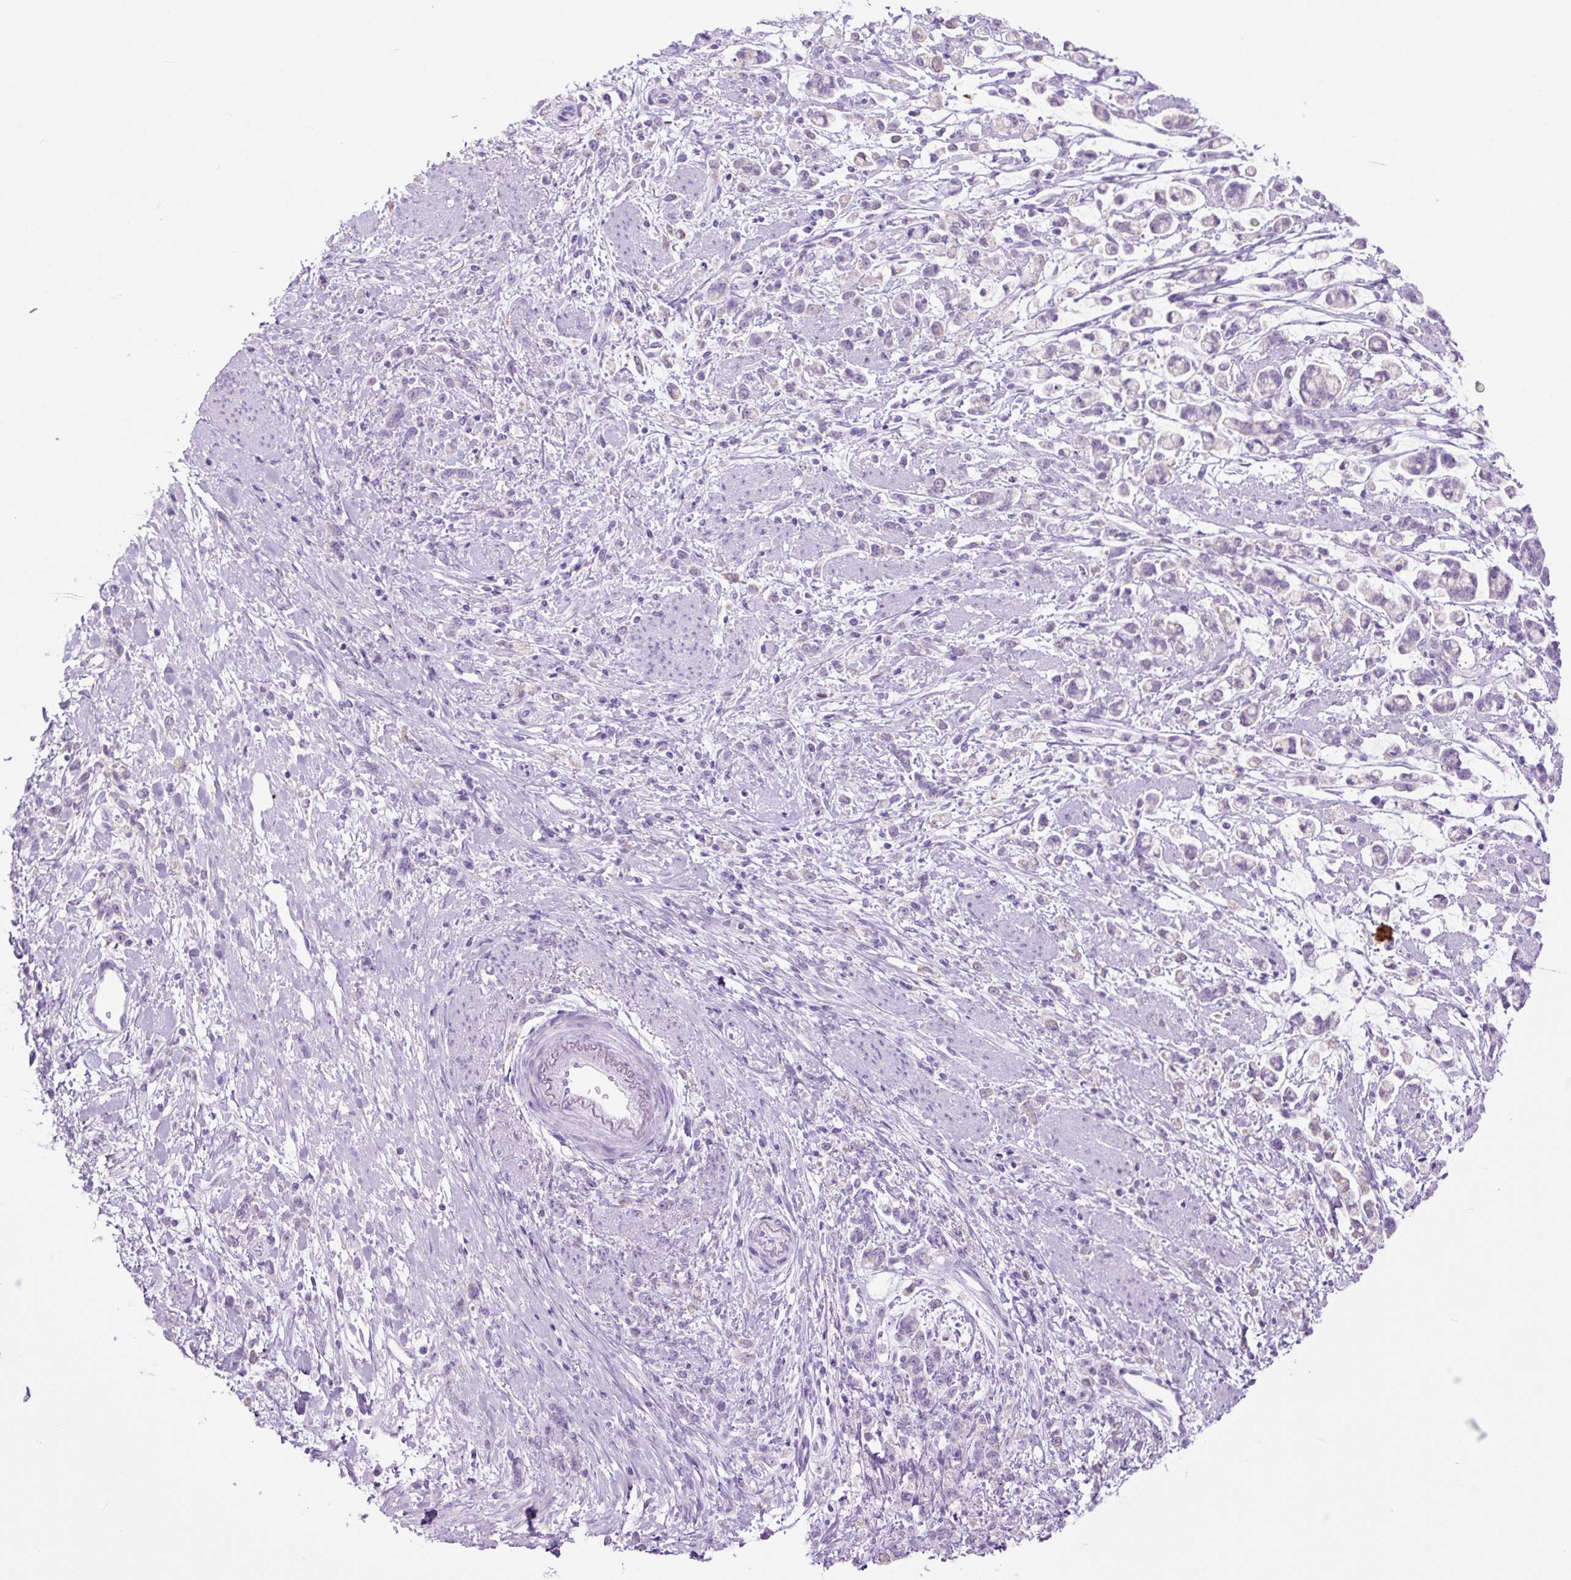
{"staining": {"intensity": "negative", "quantity": "none", "location": "none"}, "tissue": "stomach cancer", "cell_type": "Tumor cells", "image_type": "cancer", "snomed": [{"axis": "morphology", "description": "Adenocarcinoma, NOS"}, {"axis": "topography", "description": "Stomach"}], "caption": "Immunohistochemistry histopathology image of stomach cancer (adenocarcinoma) stained for a protein (brown), which demonstrates no positivity in tumor cells.", "gene": "TFF2", "patient": {"sex": "female", "age": 60}}